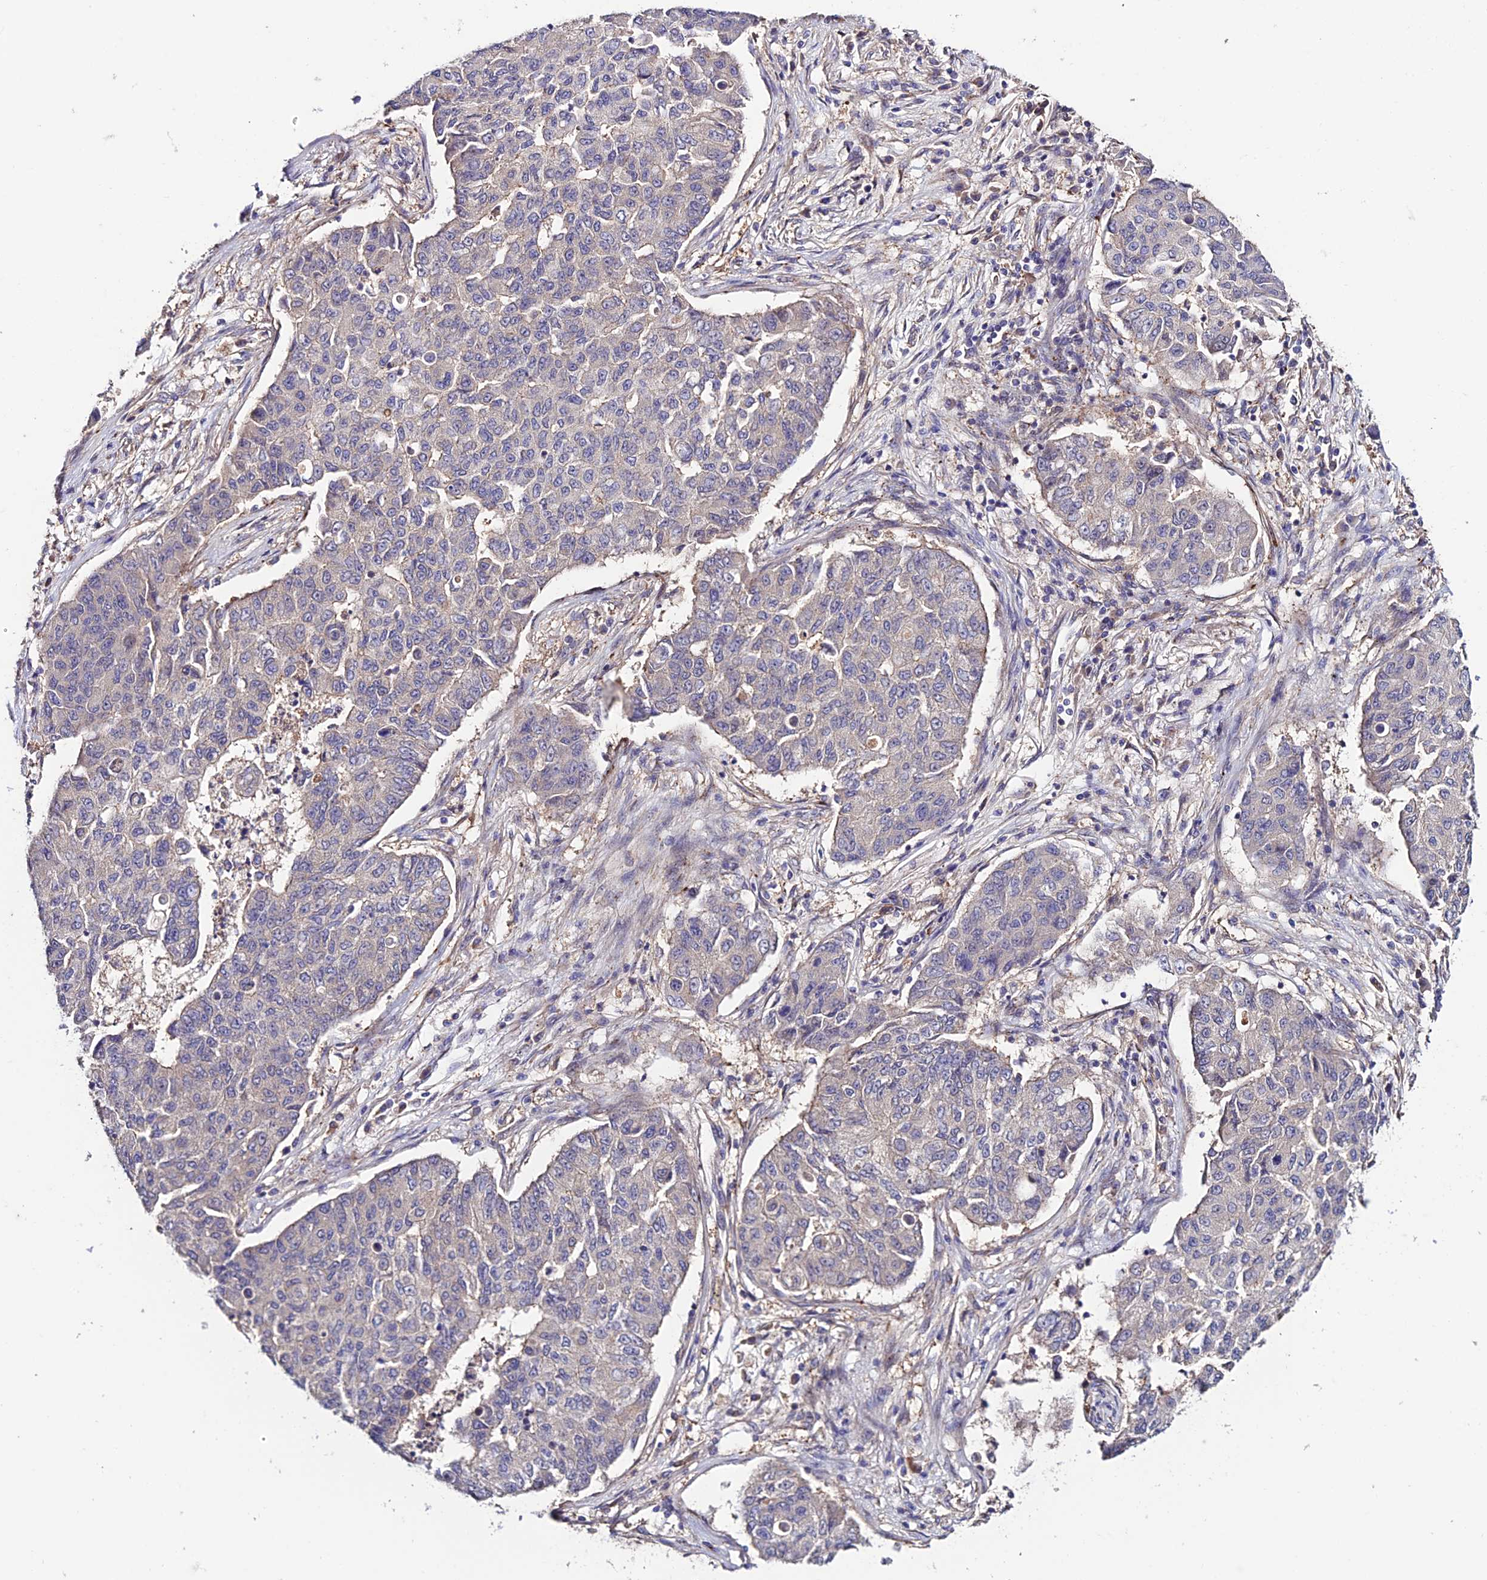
{"staining": {"intensity": "negative", "quantity": "none", "location": "none"}, "tissue": "lung cancer", "cell_type": "Tumor cells", "image_type": "cancer", "snomed": [{"axis": "morphology", "description": "Squamous cell carcinoma, NOS"}, {"axis": "topography", "description": "Lung"}], "caption": "High magnification brightfield microscopy of lung squamous cell carcinoma stained with DAB (brown) and counterstained with hematoxylin (blue): tumor cells show no significant staining. (Stains: DAB immunohistochemistry with hematoxylin counter stain, Microscopy: brightfield microscopy at high magnification).", "gene": "BRME1", "patient": {"sex": "male", "age": 74}}